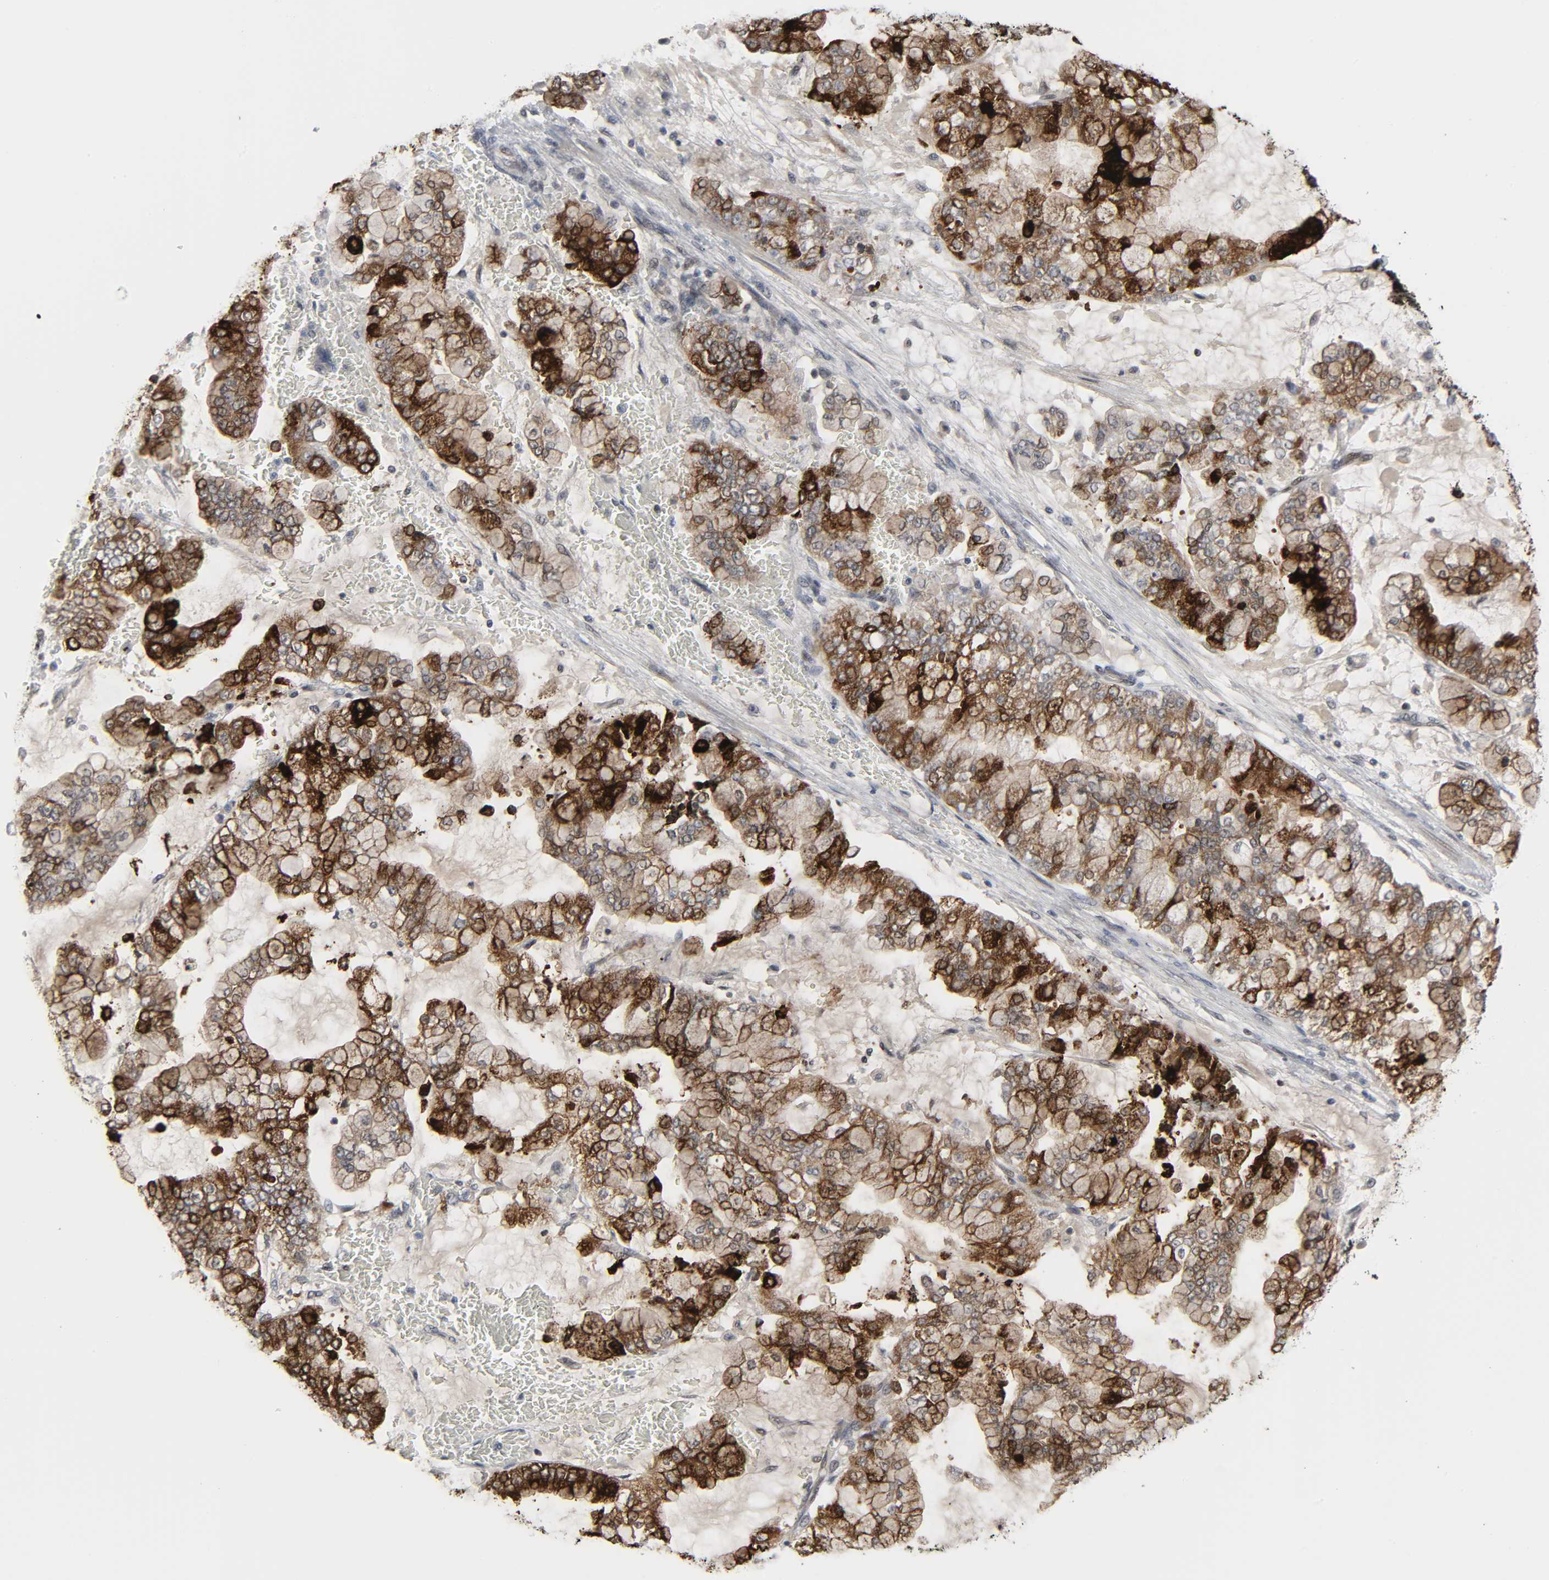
{"staining": {"intensity": "strong", "quantity": ">75%", "location": "cytoplasmic/membranous"}, "tissue": "stomach cancer", "cell_type": "Tumor cells", "image_type": "cancer", "snomed": [{"axis": "morphology", "description": "Normal tissue, NOS"}, {"axis": "morphology", "description": "Adenocarcinoma, NOS"}, {"axis": "topography", "description": "Stomach, upper"}, {"axis": "topography", "description": "Stomach"}], "caption": "IHC of adenocarcinoma (stomach) demonstrates high levels of strong cytoplasmic/membranous staining in about >75% of tumor cells.", "gene": "MUC1", "patient": {"sex": "male", "age": 76}}